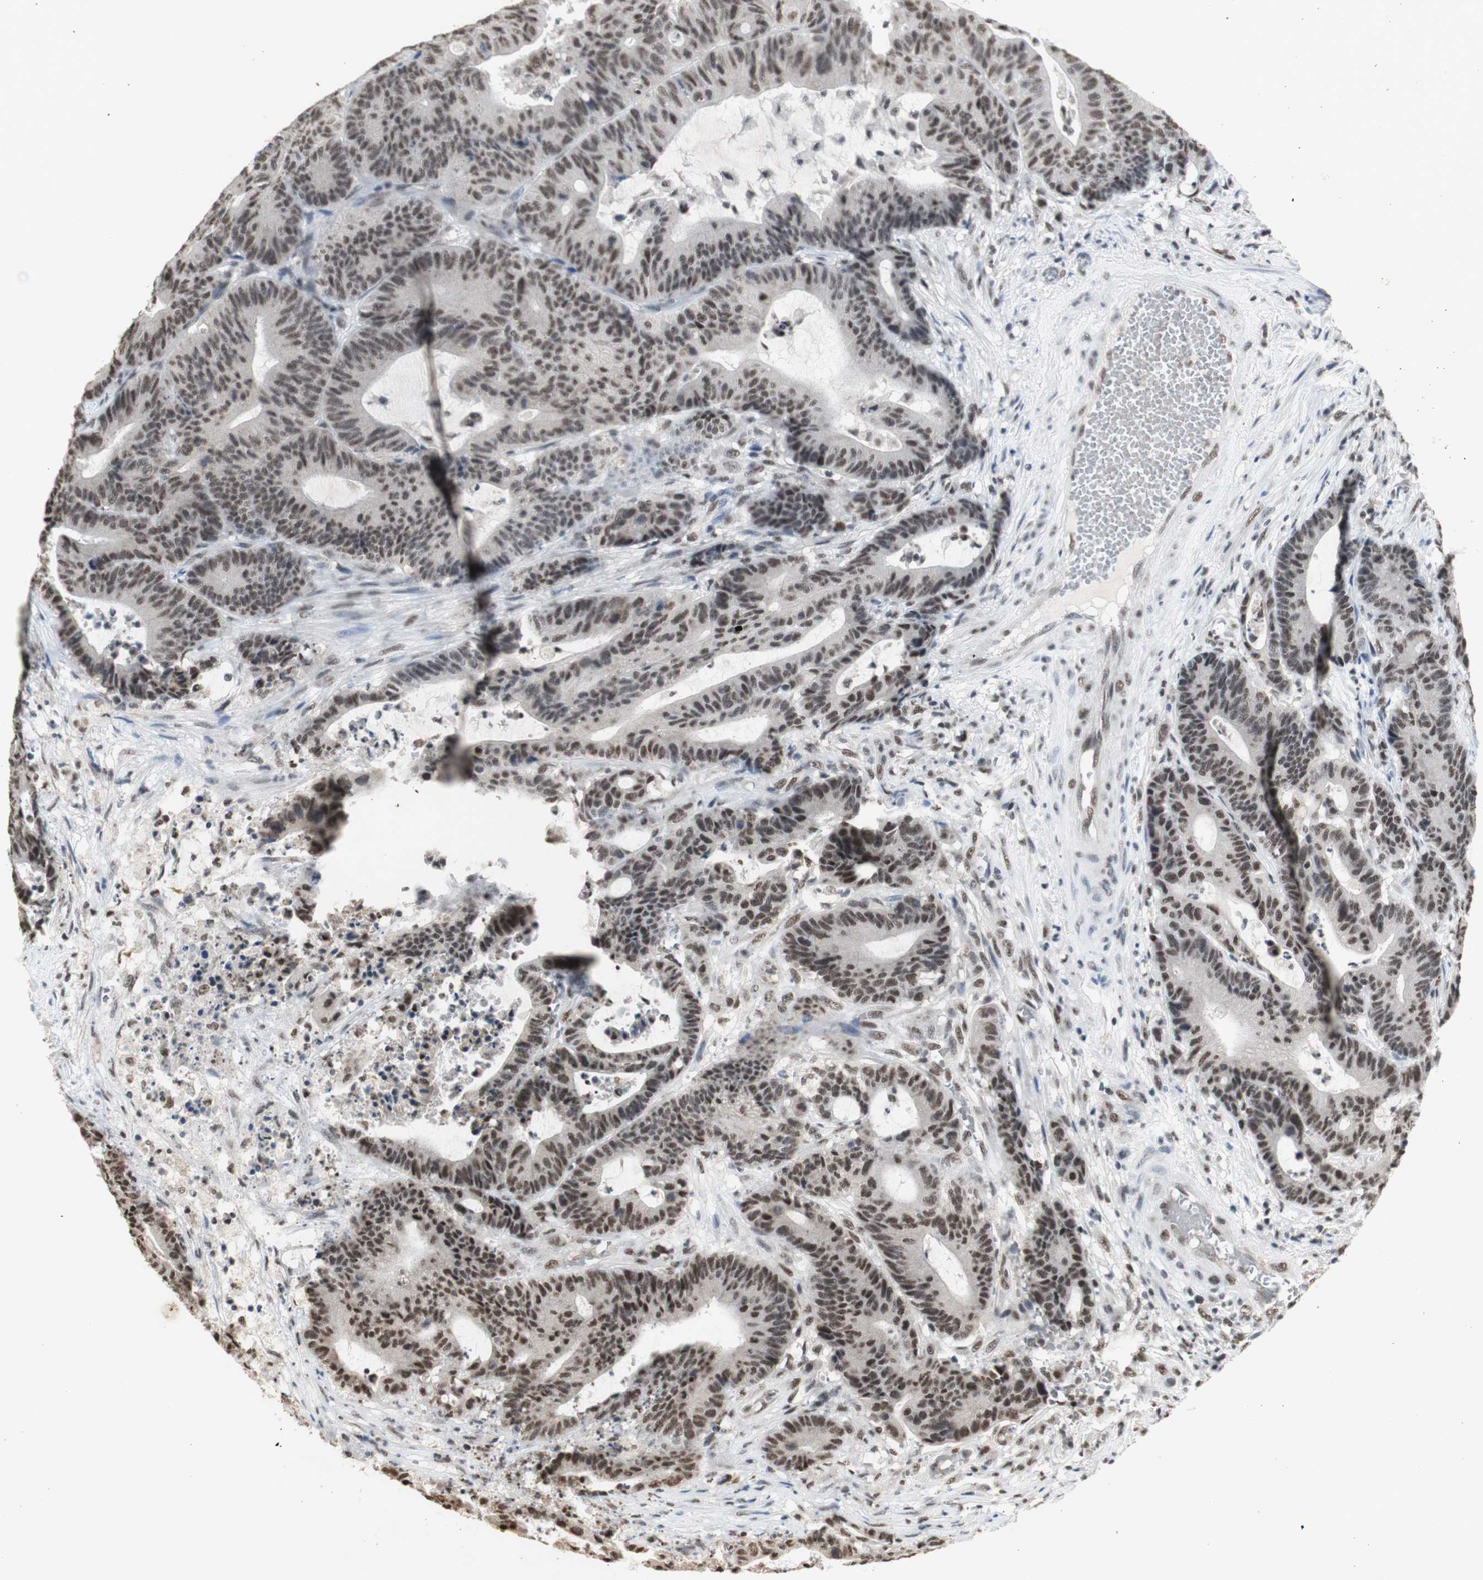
{"staining": {"intensity": "moderate", "quantity": ">75%", "location": "nuclear"}, "tissue": "colorectal cancer", "cell_type": "Tumor cells", "image_type": "cancer", "snomed": [{"axis": "morphology", "description": "Adenocarcinoma, NOS"}, {"axis": "topography", "description": "Colon"}], "caption": "Brown immunohistochemical staining in human colorectal cancer (adenocarcinoma) demonstrates moderate nuclear positivity in approximately >75% of tumor cells.", "gene": "SNRPB", "patient": {"sex": "female", "age": 84}}